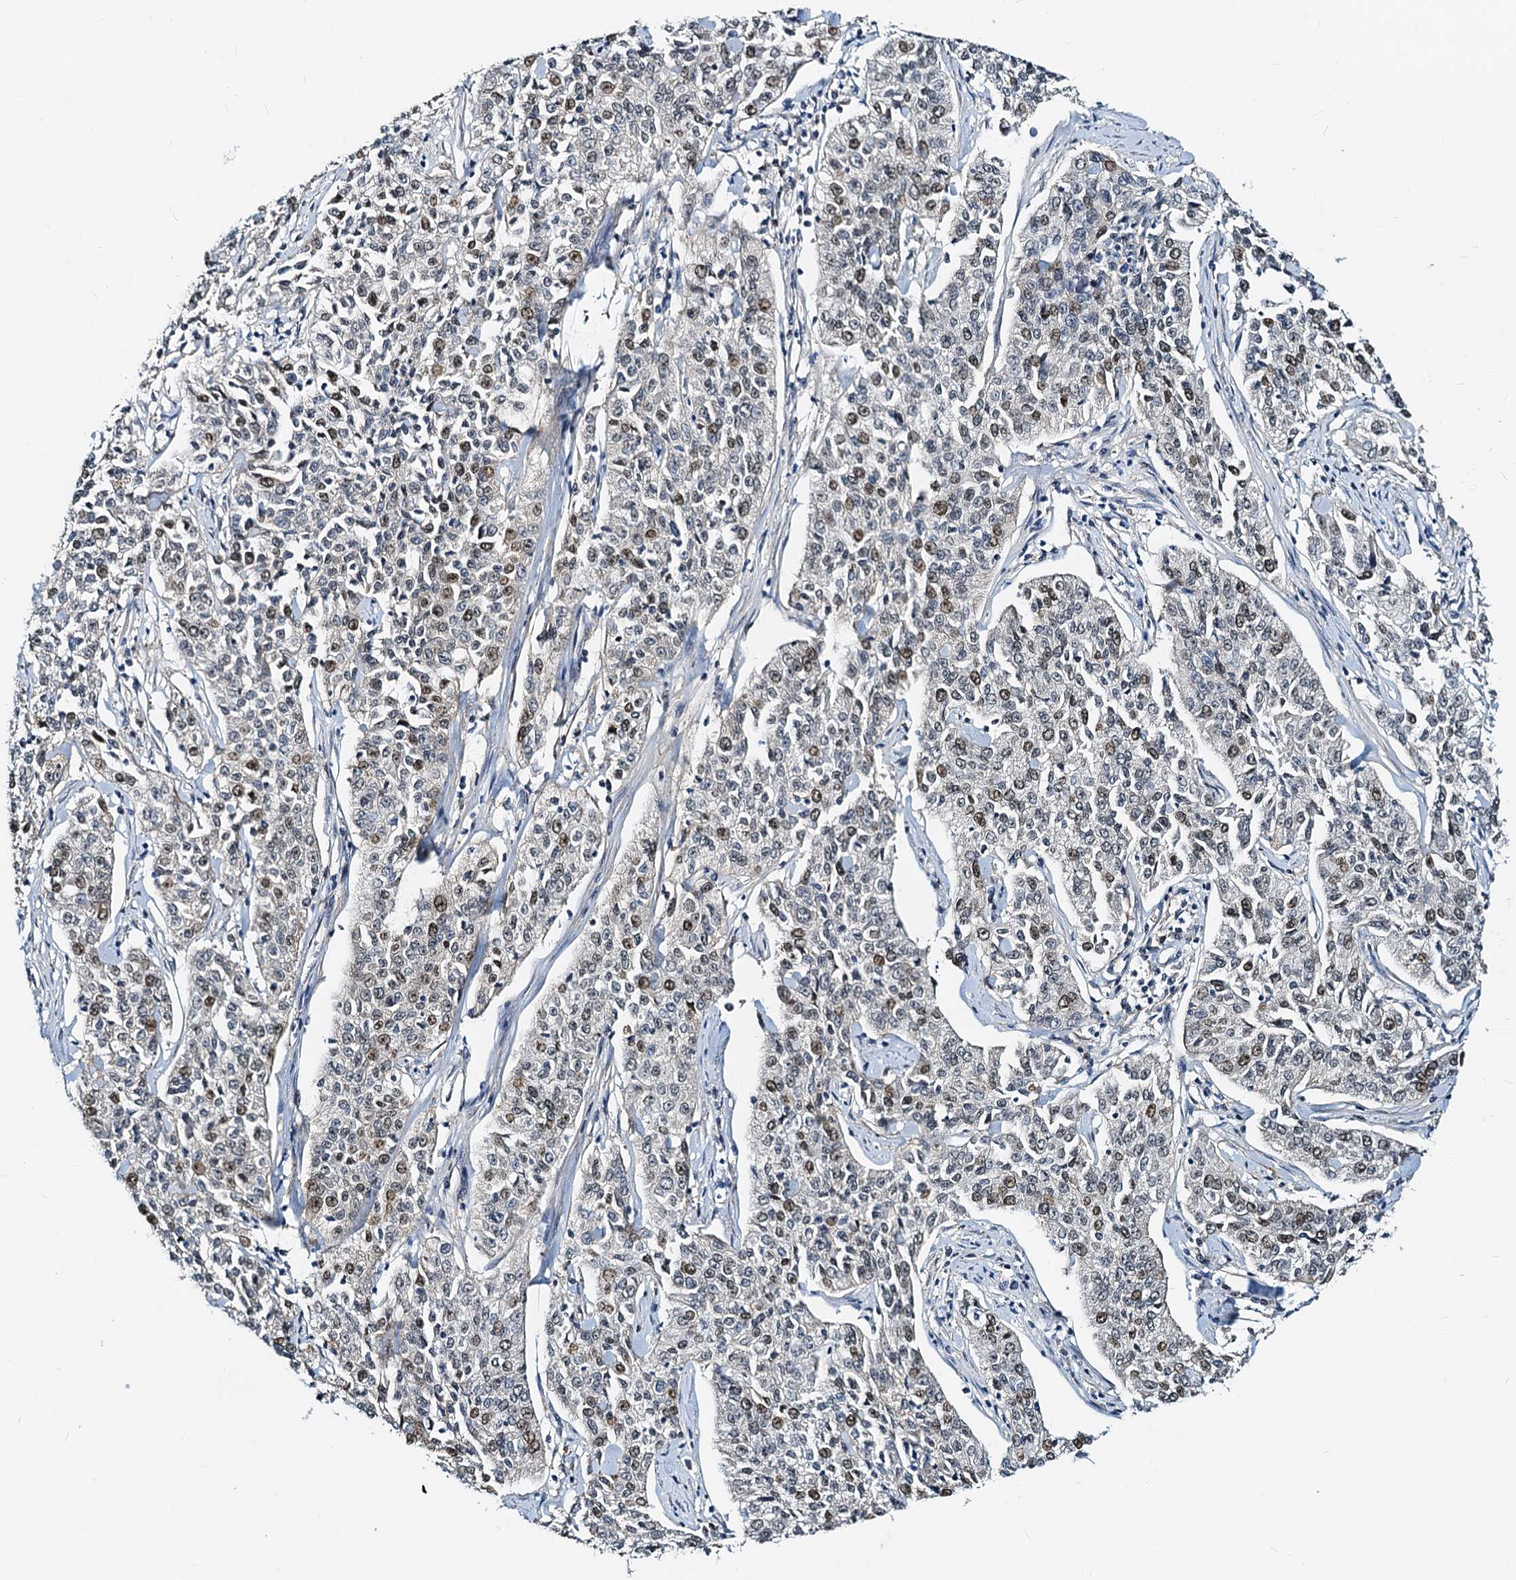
{"staining": {"intensity": "moderate", "quantity": "<25%", "location": "nuclear"}, "tissue": "cervical cancer", "cell_type": "Tumor cells", "image_type": "cancer", "snomed": [{"axis": "morphology", "description": "Squamous cell carcinoma, NOS"}, {"axis": "topography", "description": "Cervix"}], "caption": "High-magnification brightfield microscopy of squamous cell carcinoma (cervical) stained with DAB (3,3'-diaminobenzidine) (brown) and counterstained with hematoxylin (blue). tumor cells exhibit moderate nuclear expression is appreciated in about<25% of cells.", "gene": "PTGES3", "patient": {"sex": "female", "age": 35}}